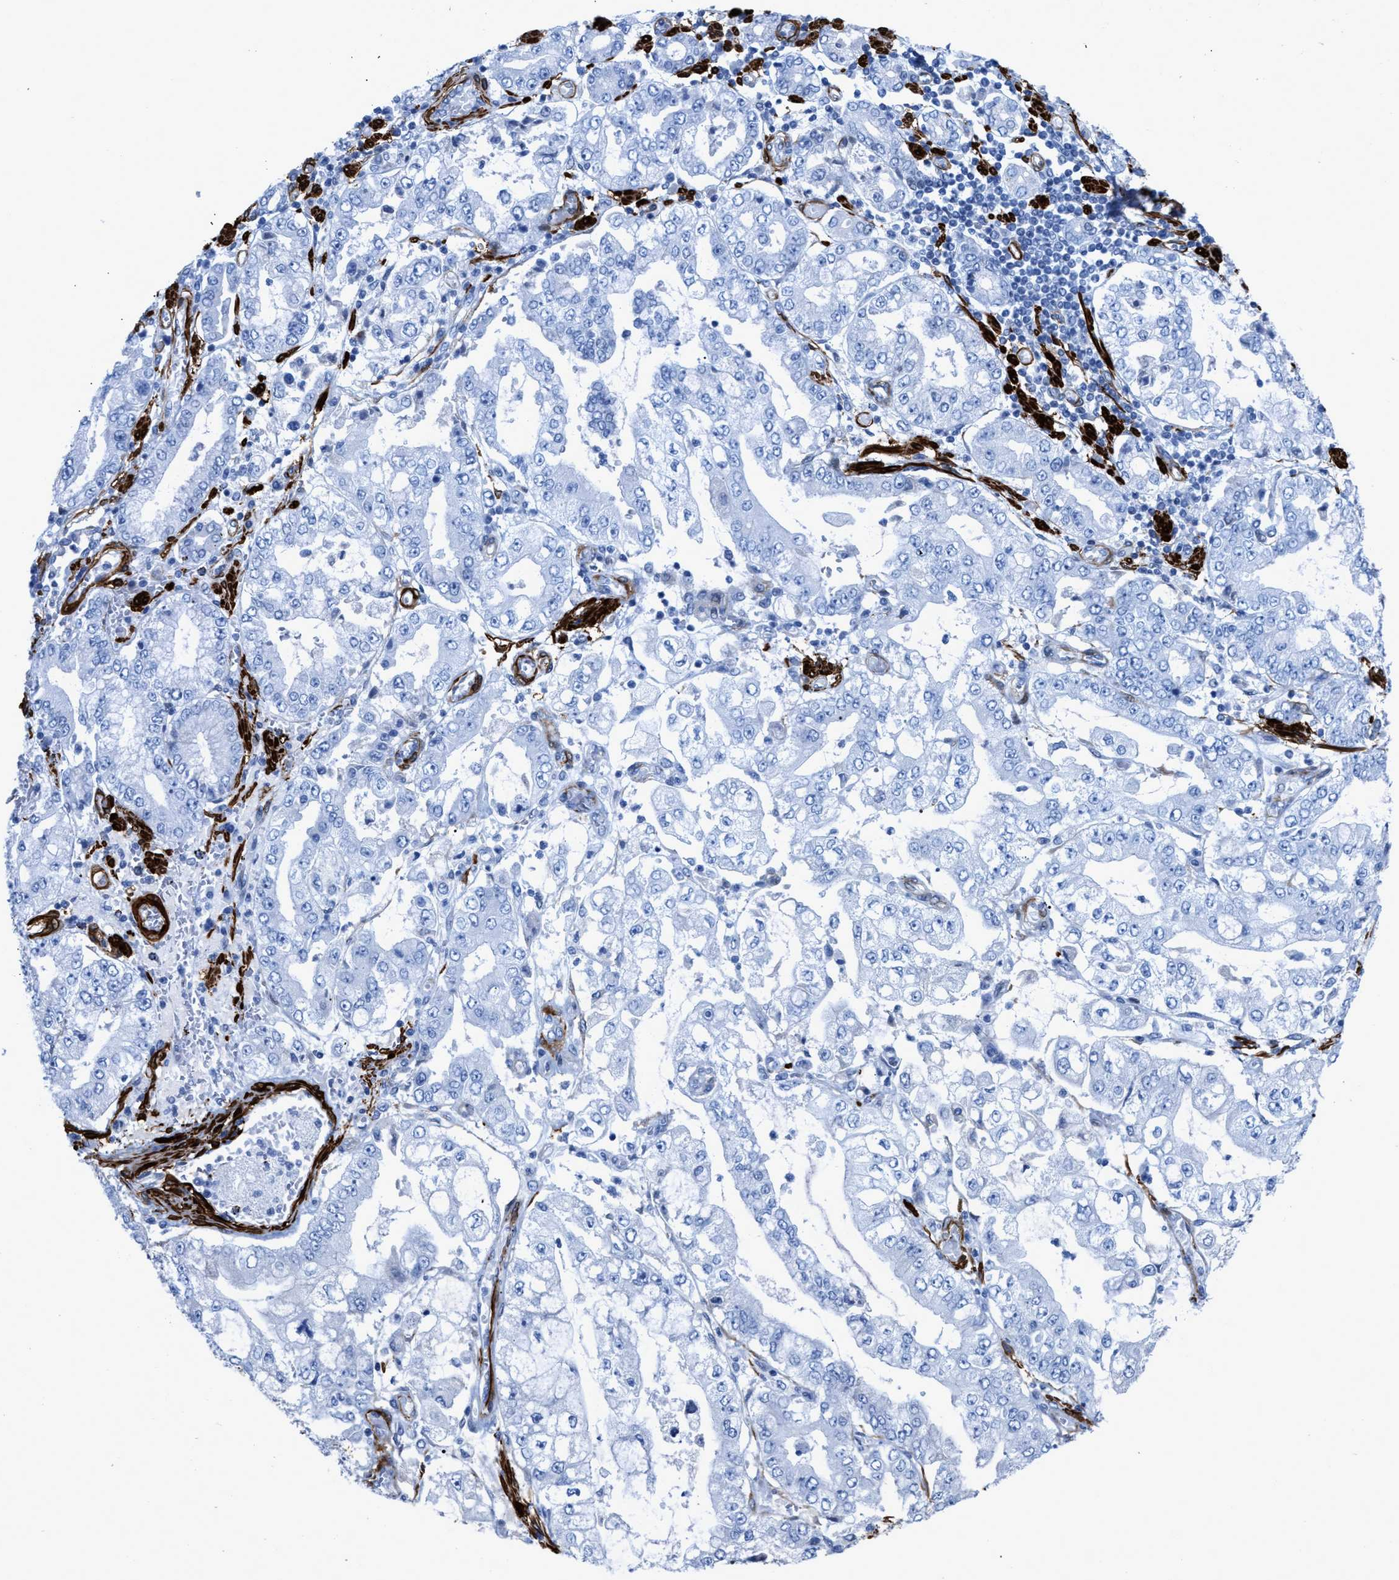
{"staining": {"intensity": "negative", "quantity": "none", "location": "none"}, "tissue": "stomach cancer", "cell_type": "Tumor cells", "image_type": "cancer", "snomed": [{"axis": "morphology", "description": "Adenocarcinoma, NOS"}, {"axis": "topography", "description": "Stomach"}], "caption": "There is no significant staining in tumor cells of stomach cancer (adenocarcinoma). (DAB (3,3'-diaminobenzidine) IHC, high magnification).", "gene": "TAGLN", "patient": {"sex": "male", "age": 76}}